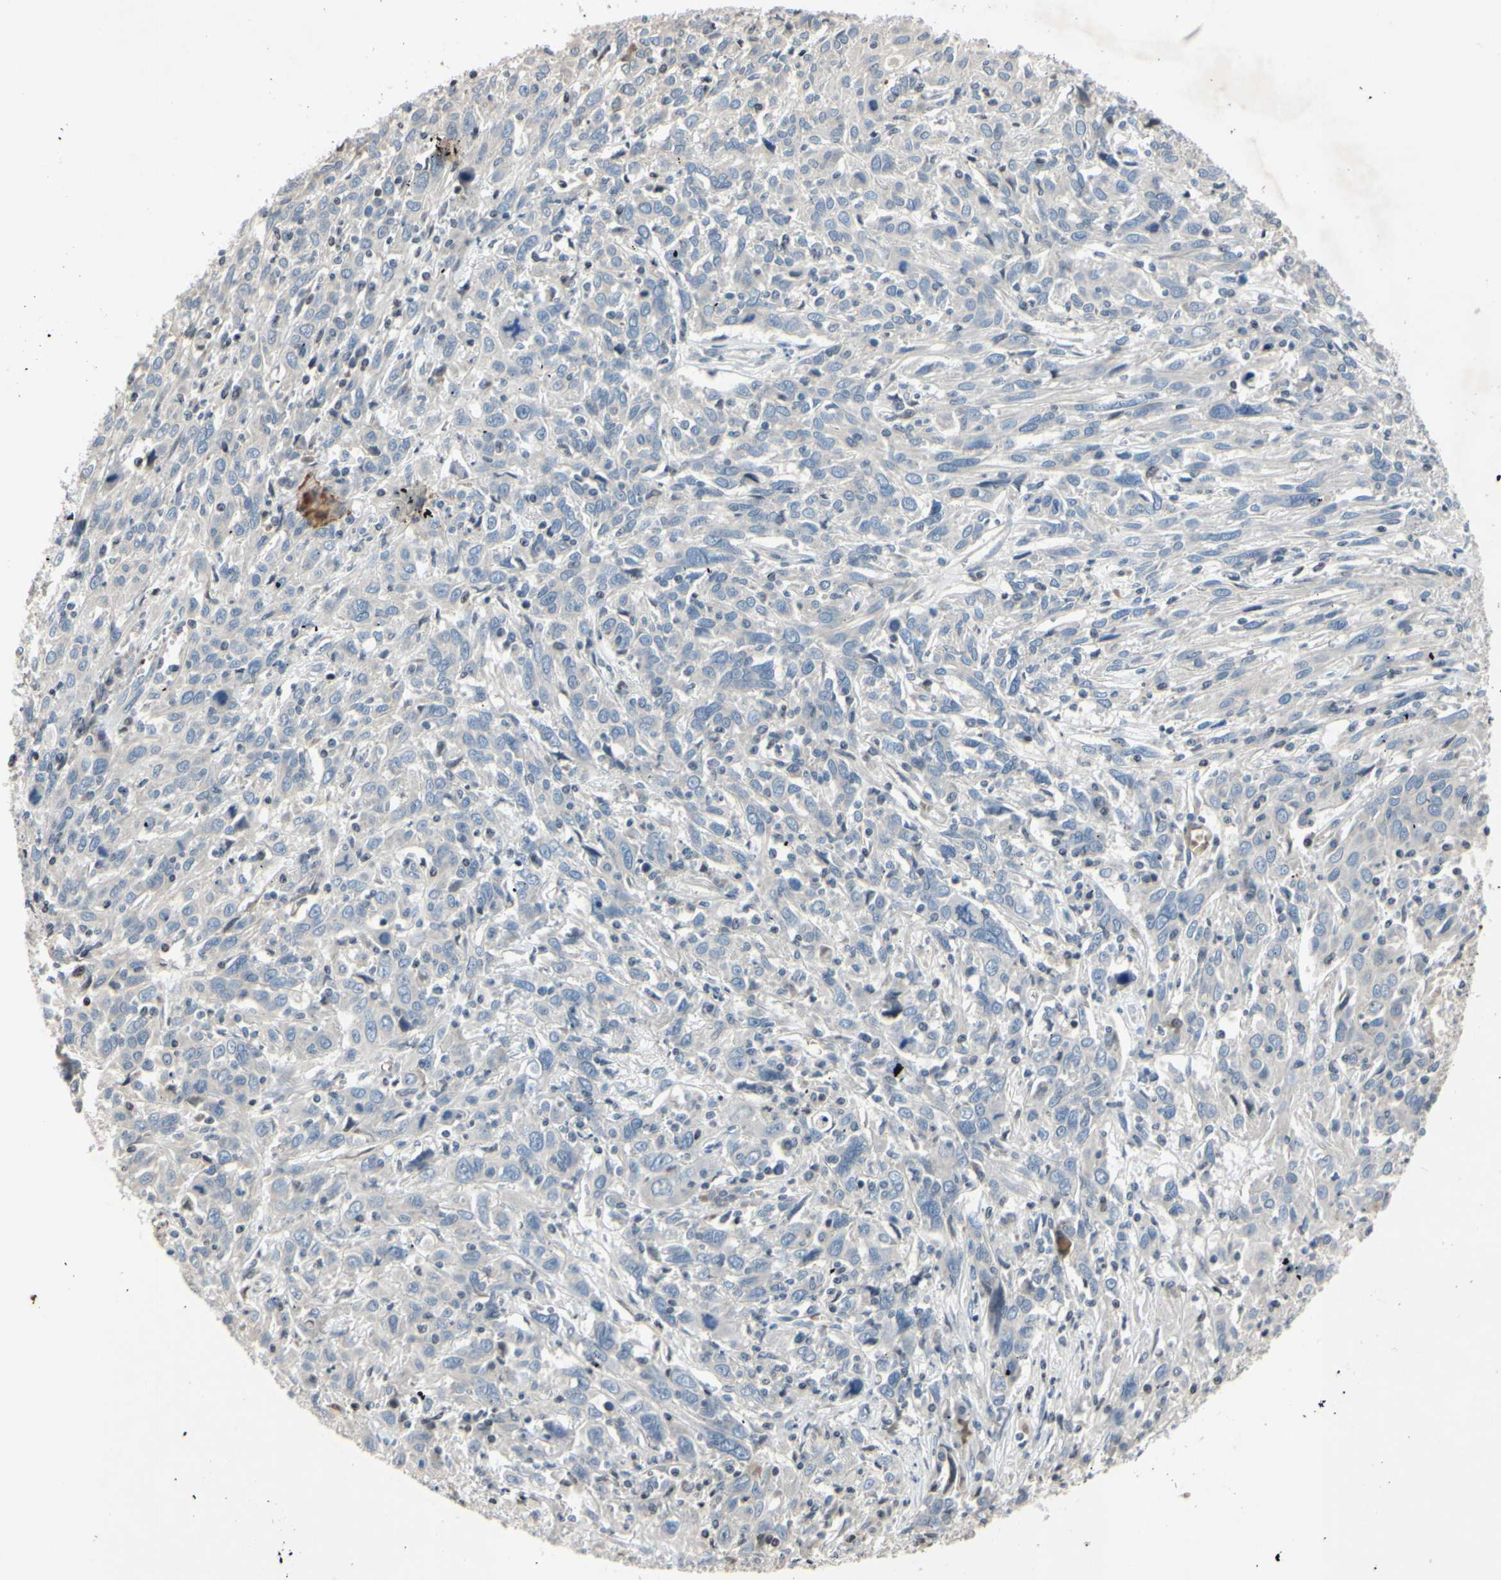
{"staining": {"intensity": "negative", "quantity": "none", "location": "none"}, "tissue": "cervical cancer", "cell_type": "Tumor cells", "image_type": "cancer", "snomed": [{"axis": "morphology", "description": "Squamous cell carcinoma, NOS"}, {"axis": "topography", "description": "Cervix"}], "caption": "High power microscopy photomicrograph of an immunohistochemistry photomicrograph of cervical cancer (squamous cell carcinoma), revealing no significant positivity in tumor cells.", "gene": "ARG1", "patient": {"sex": "female", "age": 46}}